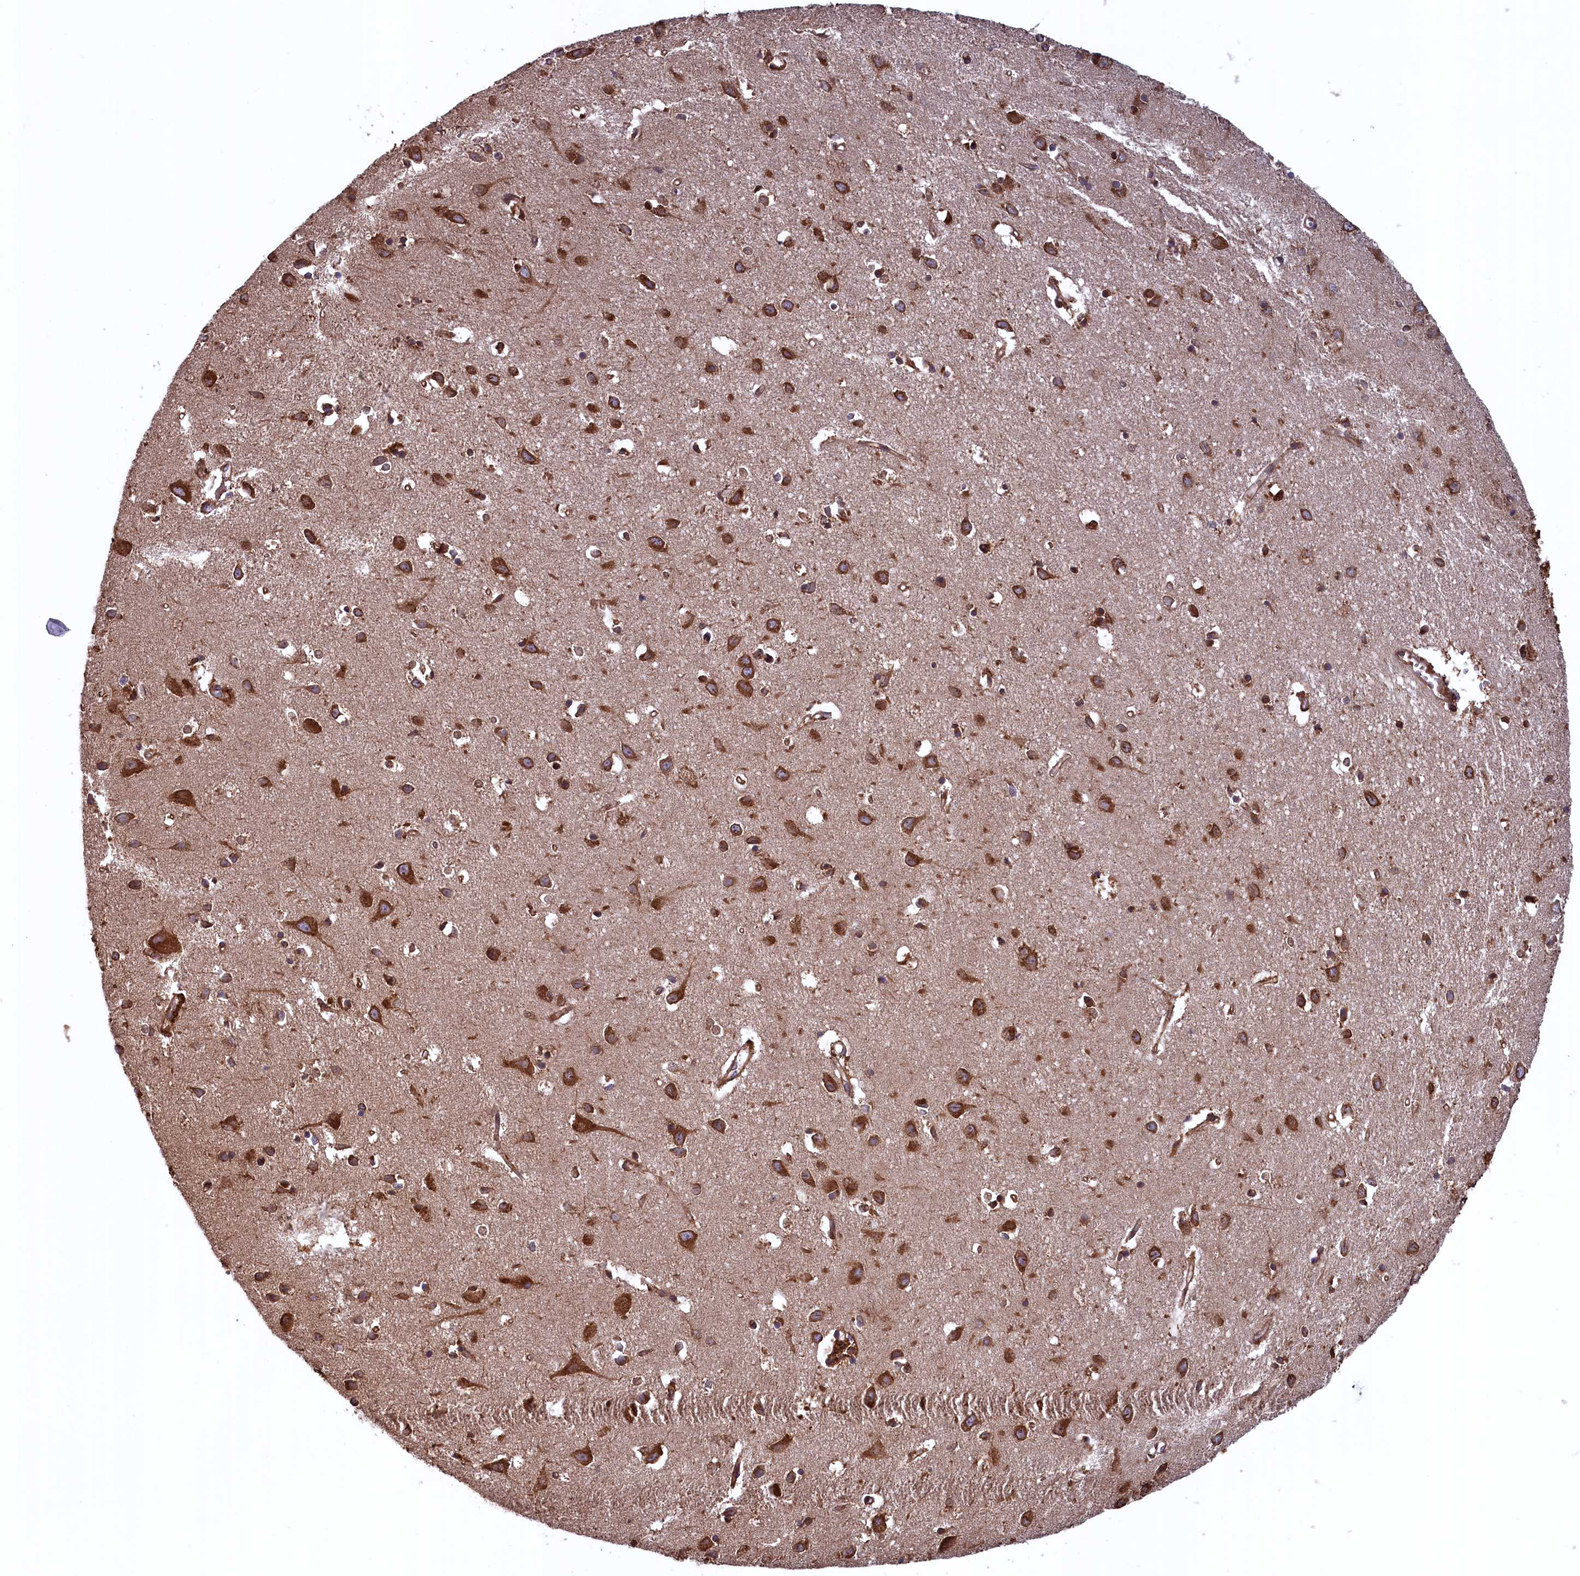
{"staining": {"intensity": "moderate", "quantity": ">75%", "location": "cytoplasmic/membranous"}, "tissue": "cerebral cortex", "cell_type": "Endothelial cells", "image_type": "normal", "snomed": [{"axis": "morphology", "description": "Normal tissue, NOS"}, {"axis": "topography", "description": "Cerebral cortex"}], "caption": "Cerebral cortex stained for a protein reveals moderate cytoplasmic/membranous positivity in endothelial cells. (DAB IHC with brightfield microscopy, high magnification).", "gene": "PLA2G4C", "patient": {"sex": "female", "age": 64}}